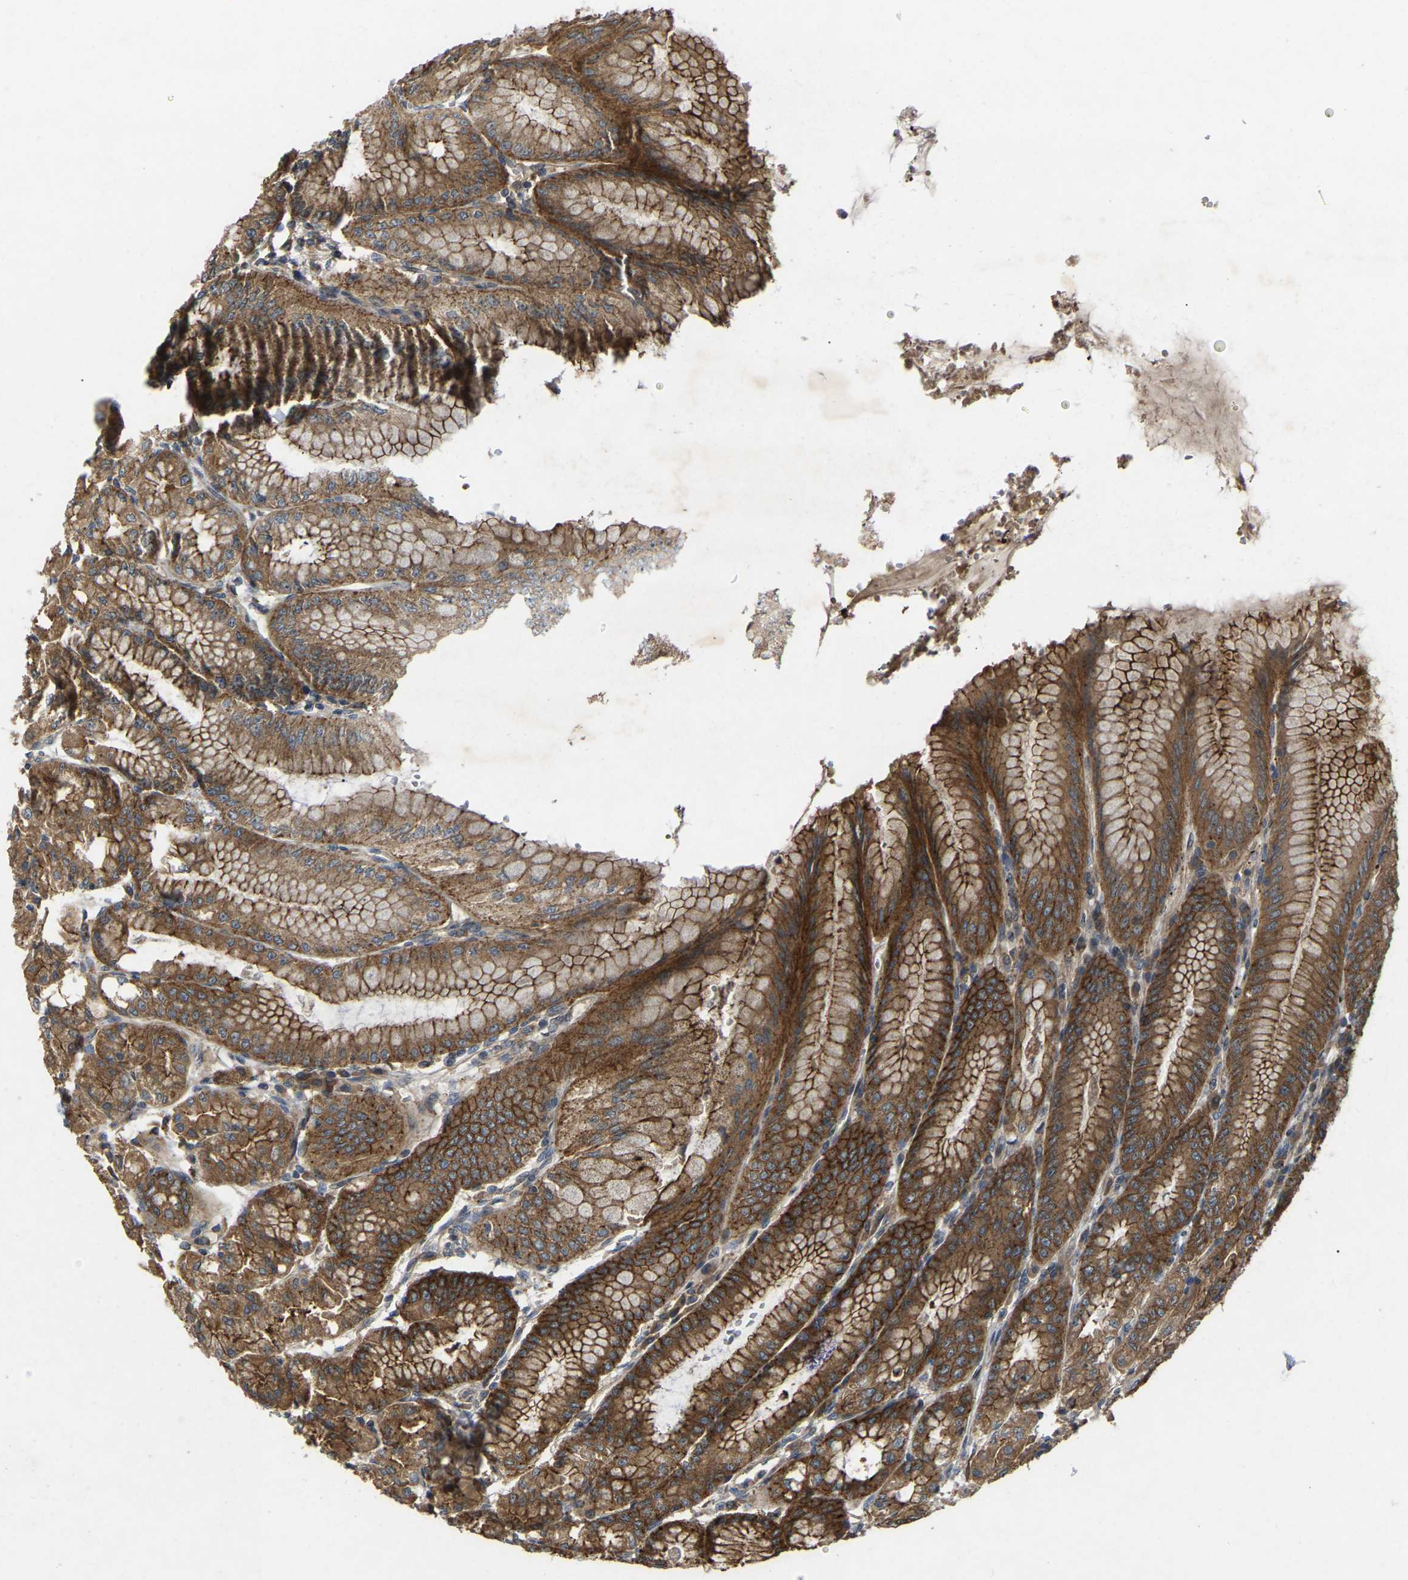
{"staining": {"intensity": "strong", "quantity": ">75%", "location": "cytoplasmic/membranous"}, "tissue": "stomach", "cell_type": "Glandular cells", "image_type": "normal", "snomed": [{"axis": "morphology", "description": "Normal tissue, NOS"}, {"axis": "topography", "description": "Stomach, lower"}], "caption": "Stomach stained with a brown dye demonstrates strong cytoplasmic/membranous positive expression in approximately >75% of glandular cells.", "gene": "KIAA1549", "patient": {"sex": "male", "age": 71}}